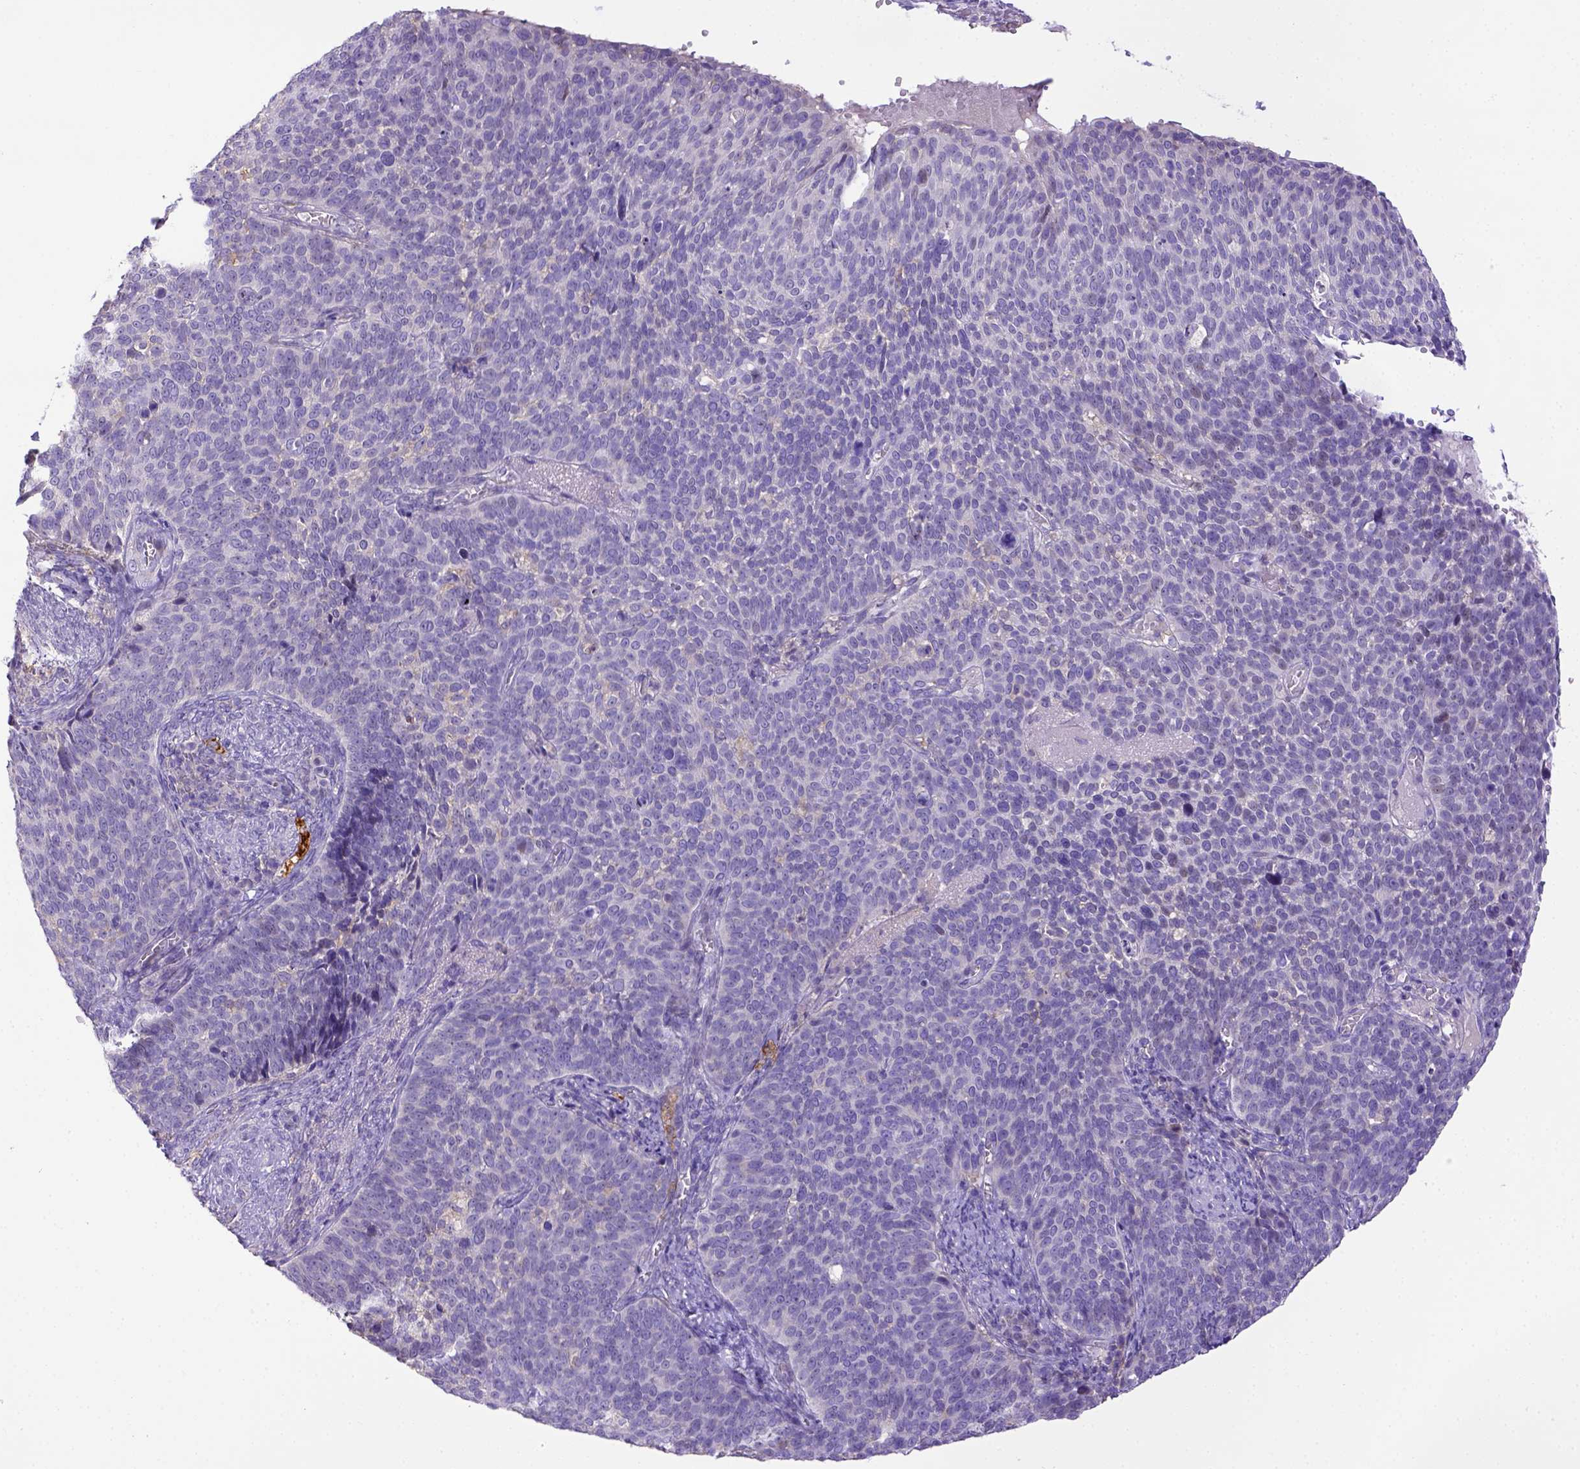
{"staining": {"intensity": "negative", "quantity": "none", "location": "none"}, "tissue": "cervical cancer", "cell_type": "Tumor cells", "image_type": "cancer", "snomed": [{"axis": "morphology", "description": "Normal tissue, NOS"}, {"axis": "morphology", "description": "Squamous cell carcinoma, NOS"}, {"axis": "topography", "description": "Cervix"}], "caption": "Human cervical cancer (squamous cell carcinoma) stained for a protein using IHC displays no expression in tumor cells.", "gene": "CD40", "patient": {"sex": "female", "age": 39}}